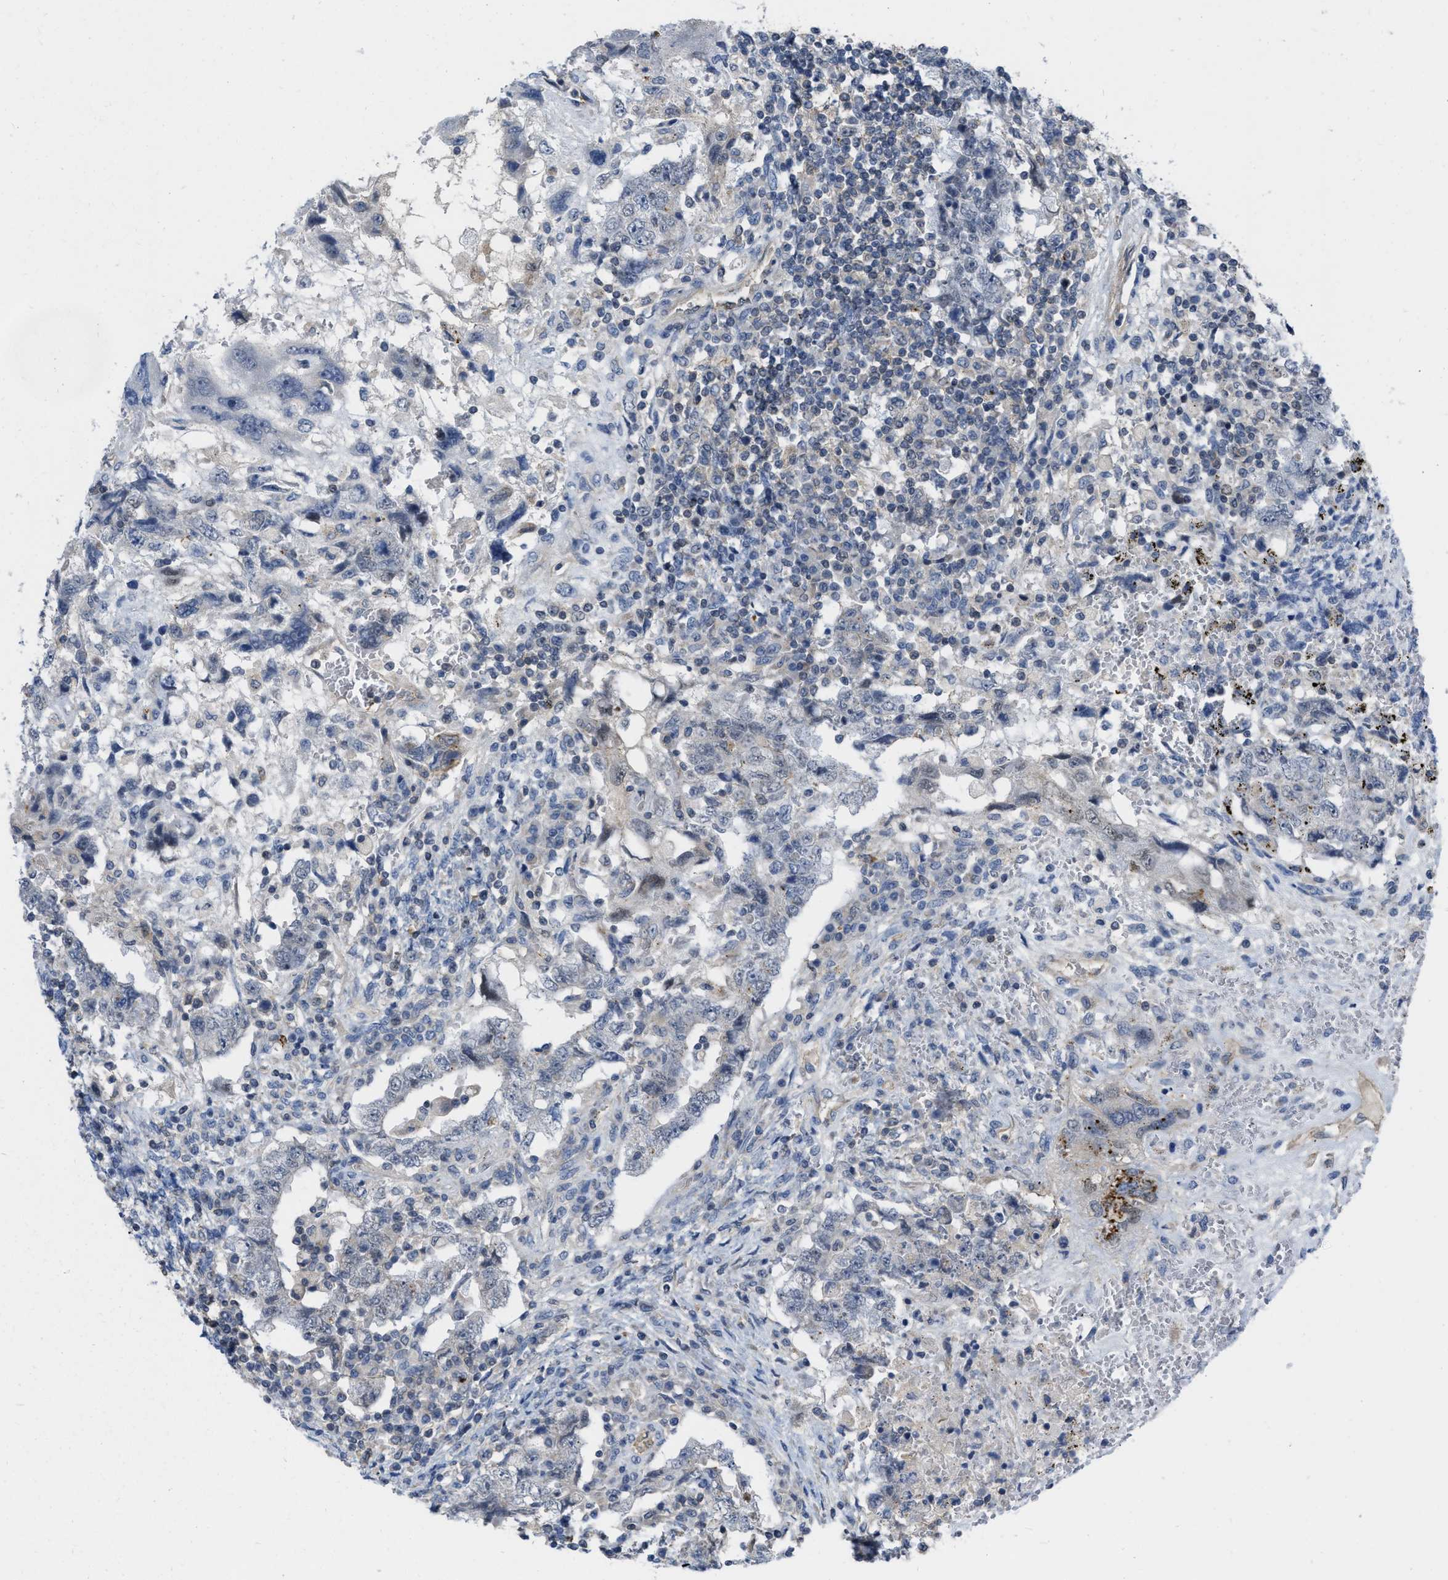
{"staining": {"intensity": "negative", "quantity": "none", "location": "none"}, "tissue": "testis cancer", "cell_type": "Tumor cells", "image_type": "cancer", "snomed": [{"axis": "morphology", "description": "Carcinoma, Embryonal, NOS"}, {"axis": "topography", "description": "Testis"}], "caption": "Tumor cells show no significant protein expression in testis embryonal carcinoma.", "gene": "NAPEPLD", "patient": {"sex": "male", "age": 26}}